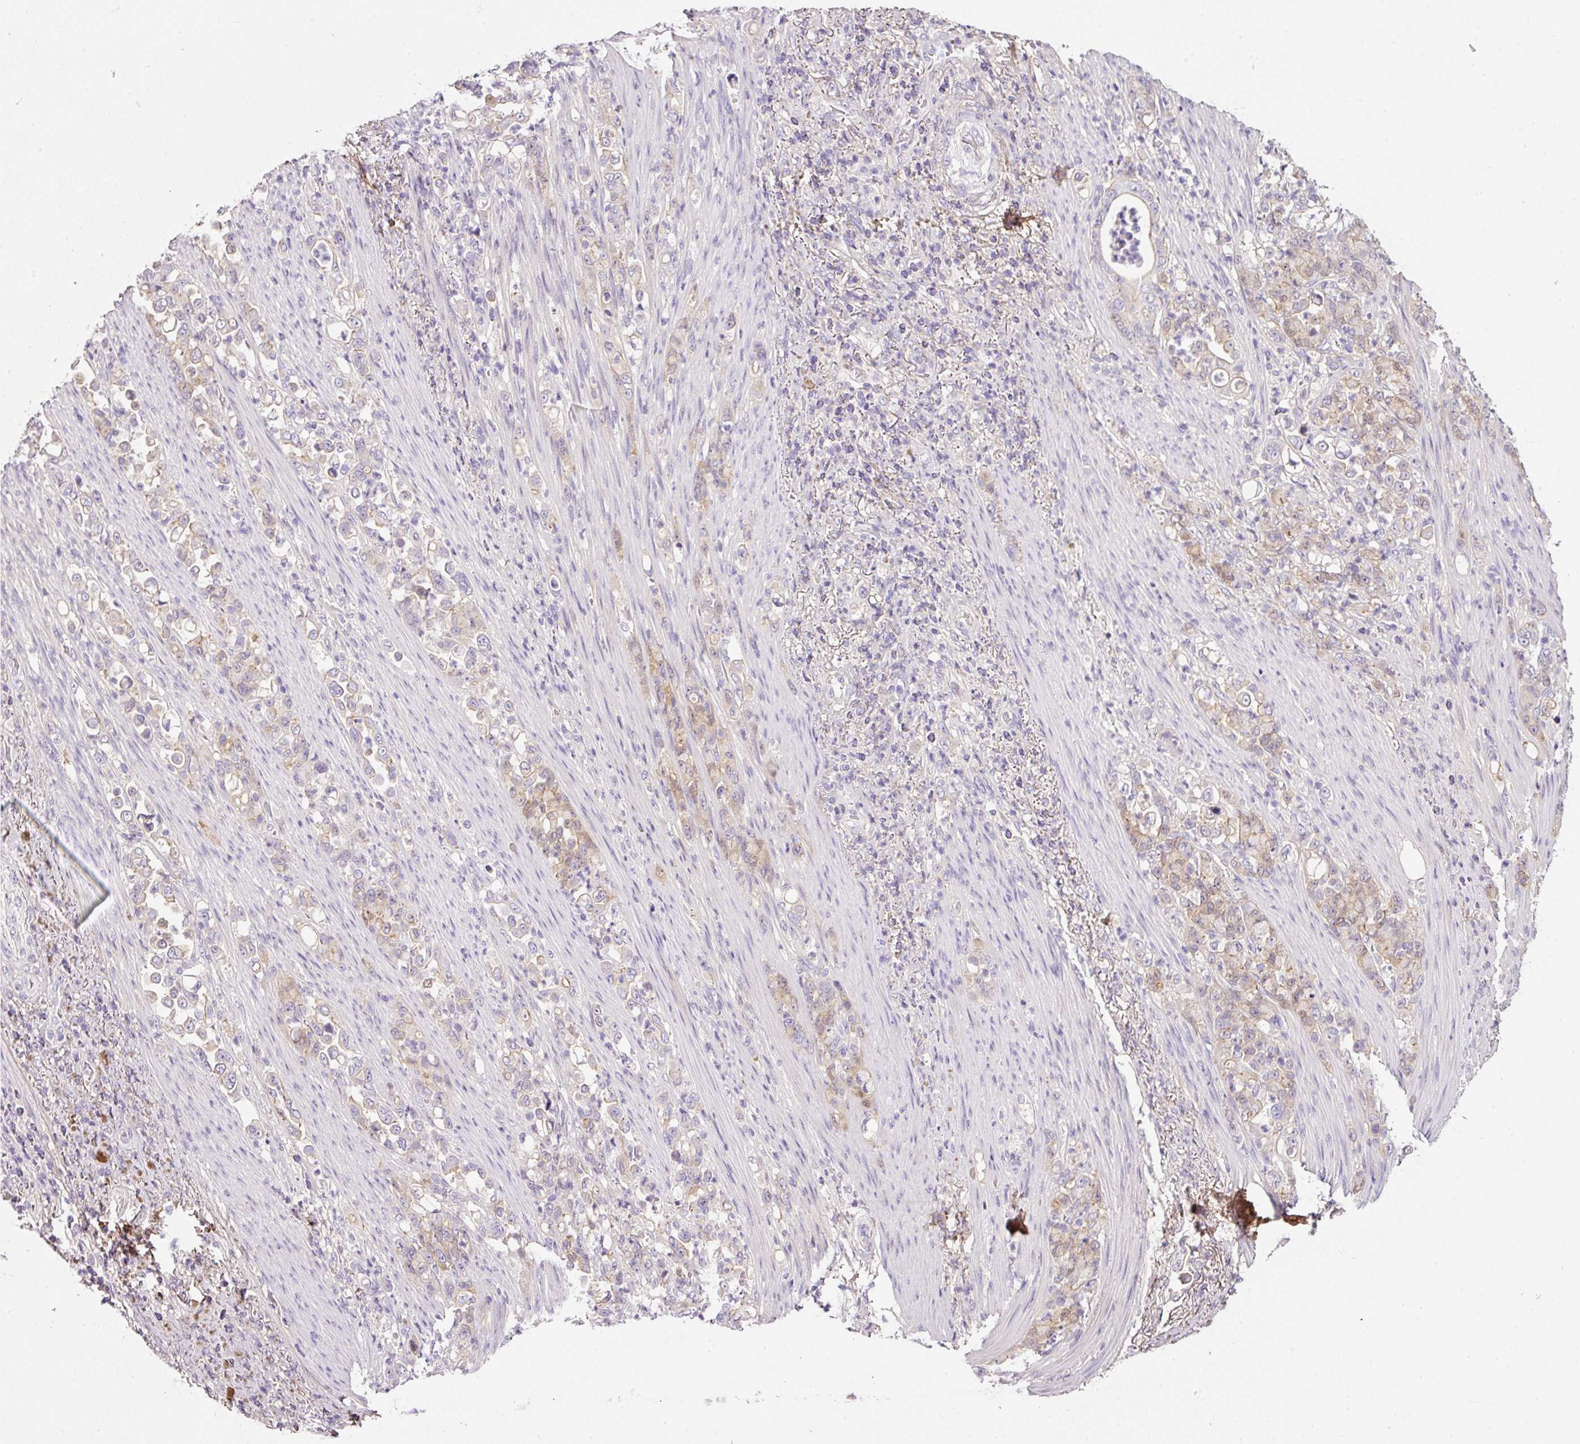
{"staining": {"intensity": "weak", "quantity": "<25%", "location": "cytoplasmic/membranous"}, "tissue": "stomach cancer", "cell_type": "Tumor cells", "image_type": "cancer", "snomed": [{"axis": "morphology", "description": "Normal tissue, NOS"}, {"axis": "morphology", "description": "Adenocarcinoma, NOS"}, {"axis": "topography", "description": "Stomach"}], "caption": "Tumor cells are negative for protein expression in human stomach adenocarcinoma.", "gene": "SOS2", "patient": {"sex": "female", "age": 79}}